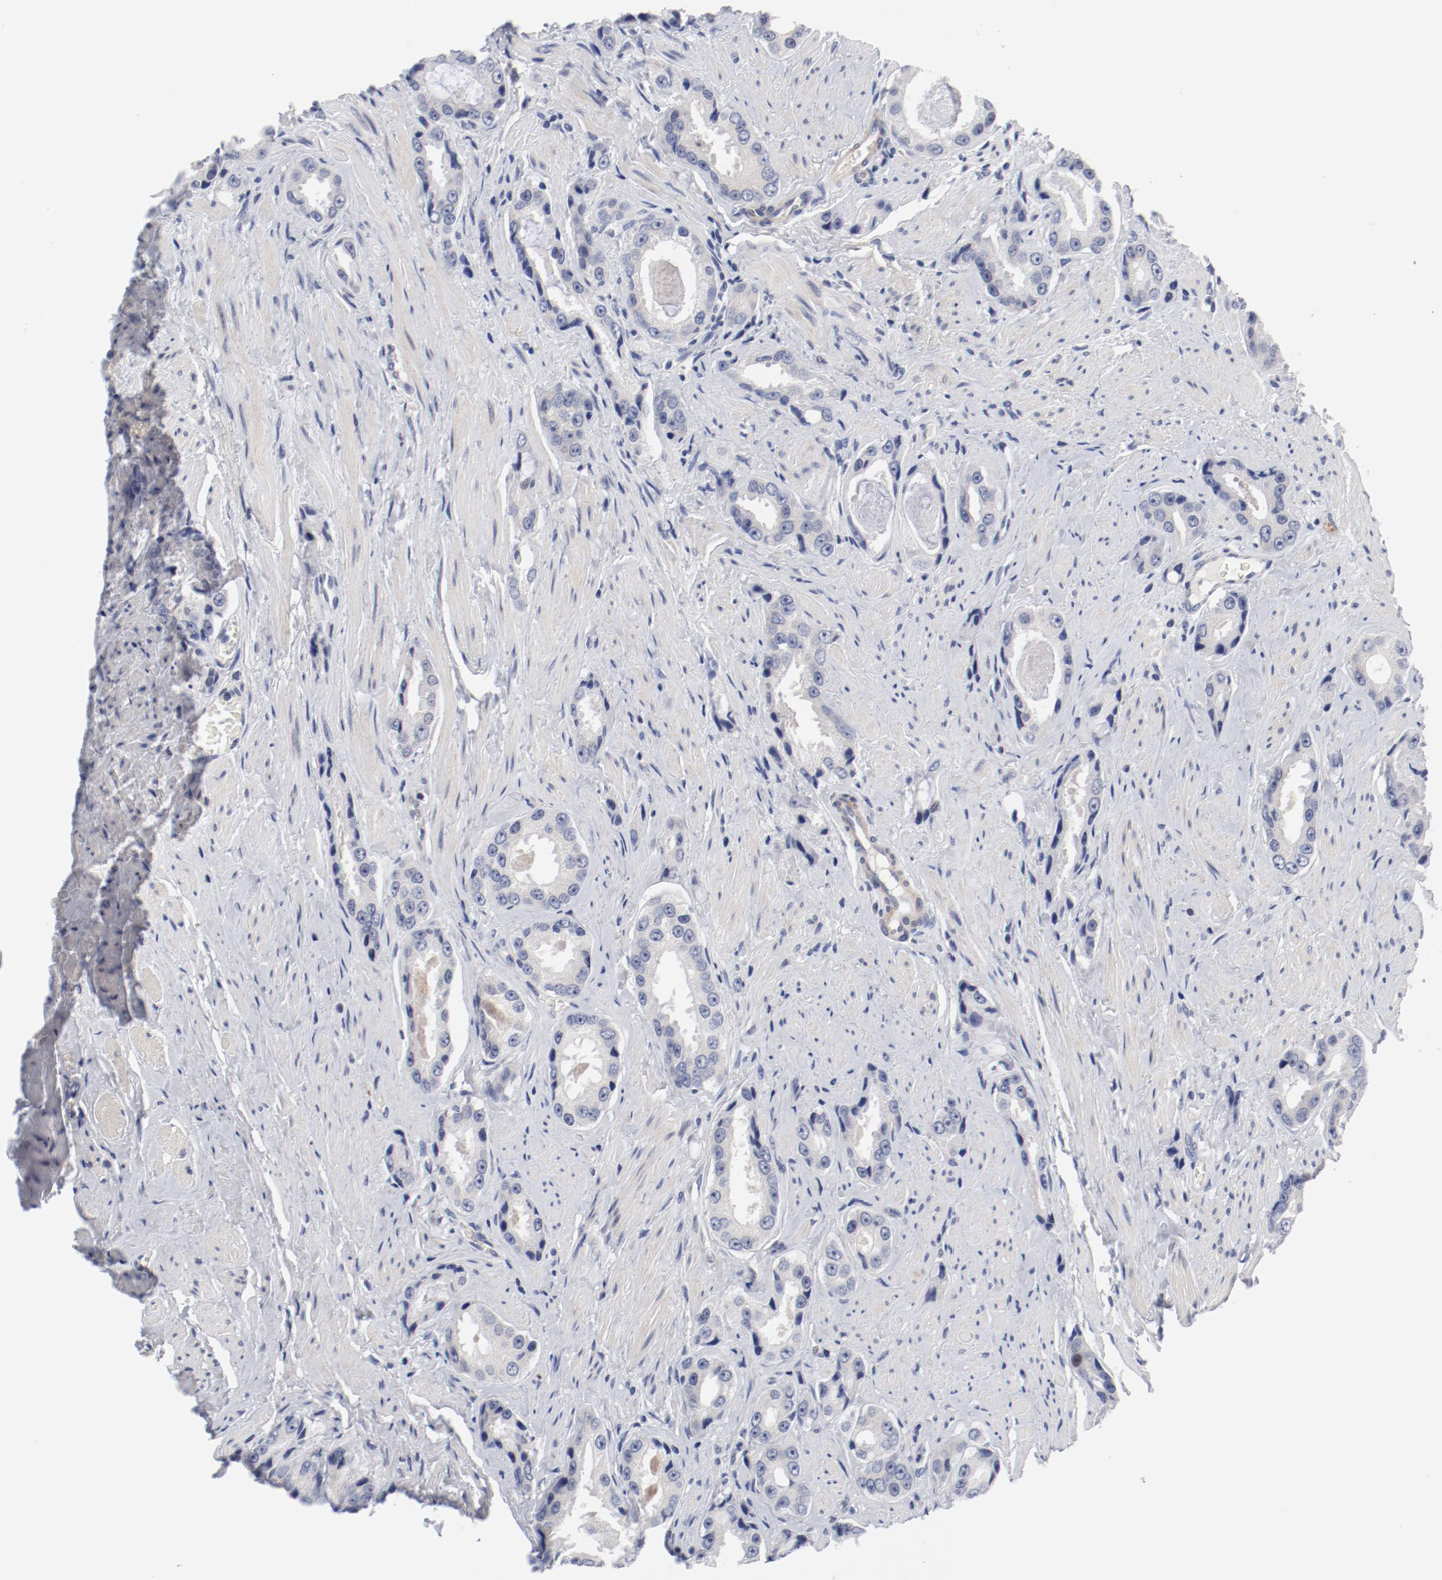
{"staining": {"intensity": "negative", "quantity": "none", "location": "none"}, "tissue": "prostate cancer", "cell_type": "Tumor cells", "image_type": "cancer", "snomed": [{"axis": "morphology", "description": "Adenocarcinoma, Medium grade"}, {"axis": "topography", "description": "Prostate"}], "caption": "Immunohistochemistry (IHC) image of neoplastic tissue: human prostate cancer (medium-grade adenocarcinoma) stained with DAB (3,3'-diaminobenzidine) displays no significant protein positivity in tumor cells. (DAB immunohistochemistry (IHC) visualized using brightfield microscopy, high magnification).", "gene": "KCNK13", "patient": {"sex": "male", "age": 60}}